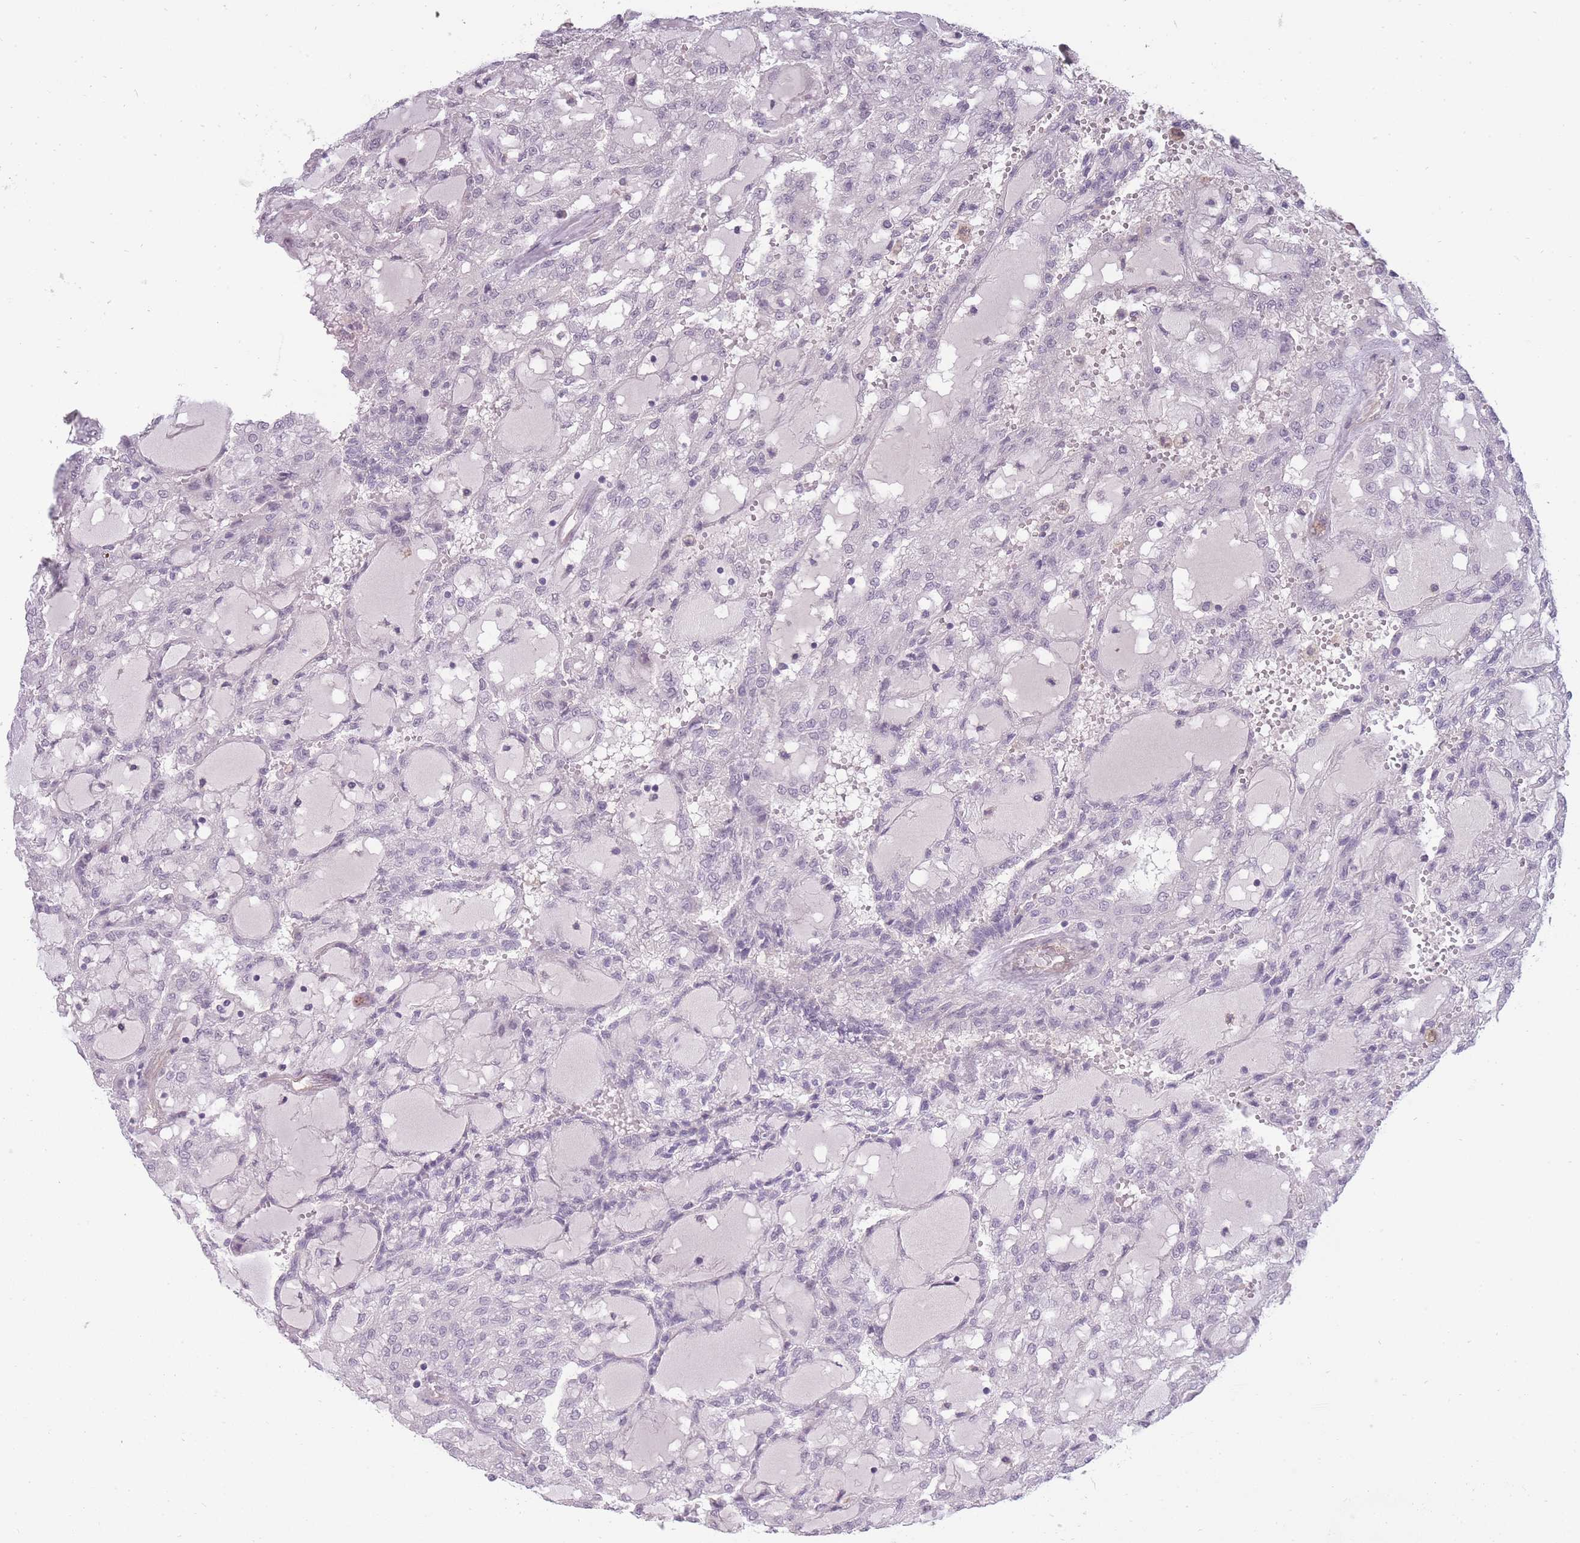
{"staining": {"intensity": "negative", "quantity": "none", "location": "none"}, "tissue": "renal cancer", "cell_type": "Tumor cells", "image_type": "cancer", "snomed": [{"axis": "morphology", "description": "Adenocarcinoma, NOS"}, {"axis": "topography", "description": "Kidney"}], "caption": "Immunohistochemistry of adenocarcinoma (renal) shows no staining in tumor cells. (Immunohistochemistry, brightfield microscopy, high magnification).", "gene": "SLC8A2", "patient": {"sex": "male", "age": 63}}